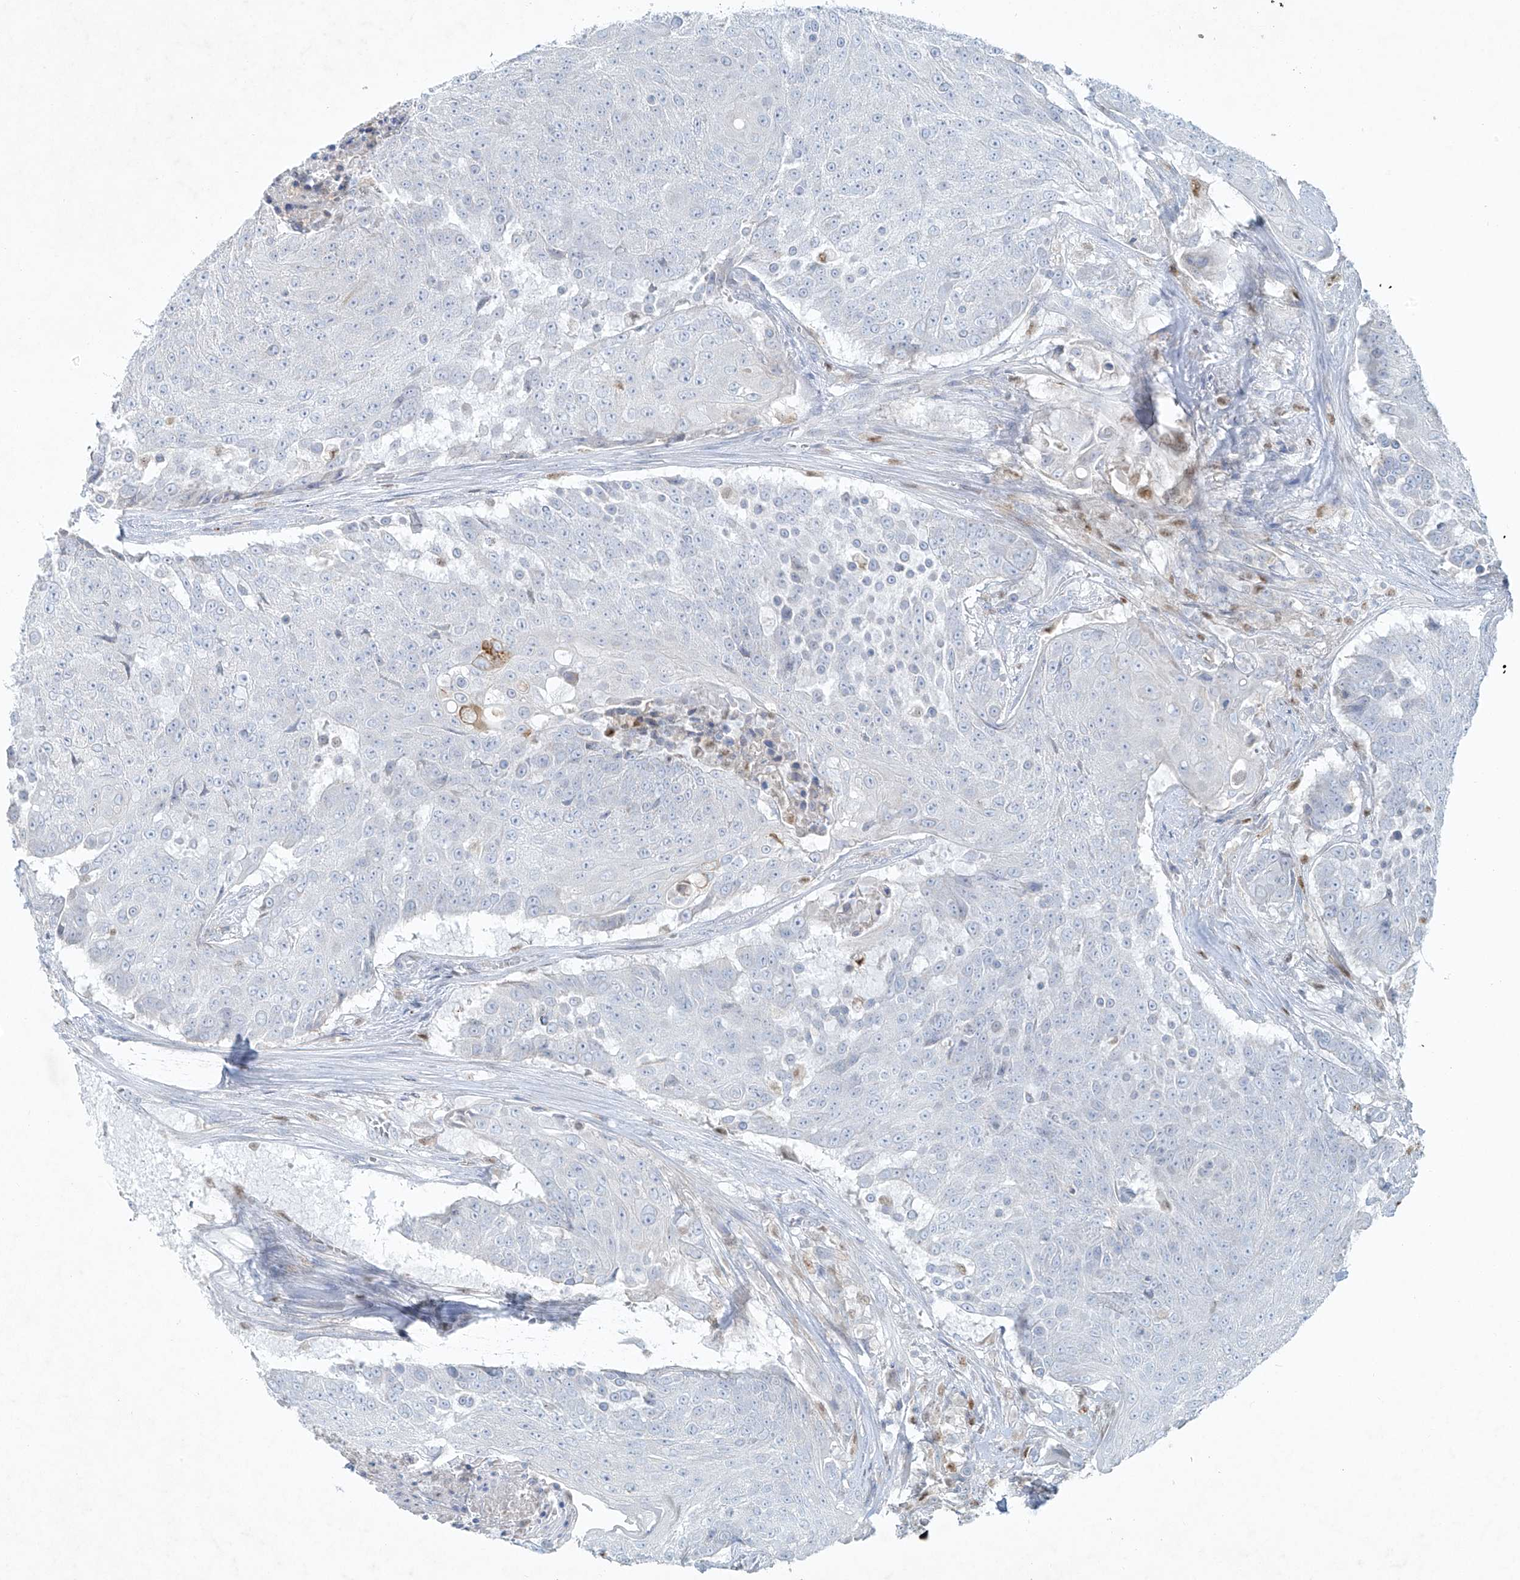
{"staining": {"intensity": "negative", "quantity": "none", "location": "none"}, "tissue": "urothelial cancer", "cell_type": "Tumor cells", "image_type": "cancer", "snomed": [{"axis": "morphology", "description": "Urothelial carcinoma, High grade"}, {"axis": "topography", "description": "Urinary bladder"}], "caption": "High magnification brightfield microscopy of urothelial cancer stained with DAB (brown) and counterstained with hematoxylin (blue): tumor cells show no significant staining.", "gene": "TUBE1", "patient": {"sex": "female", "age": 63}}